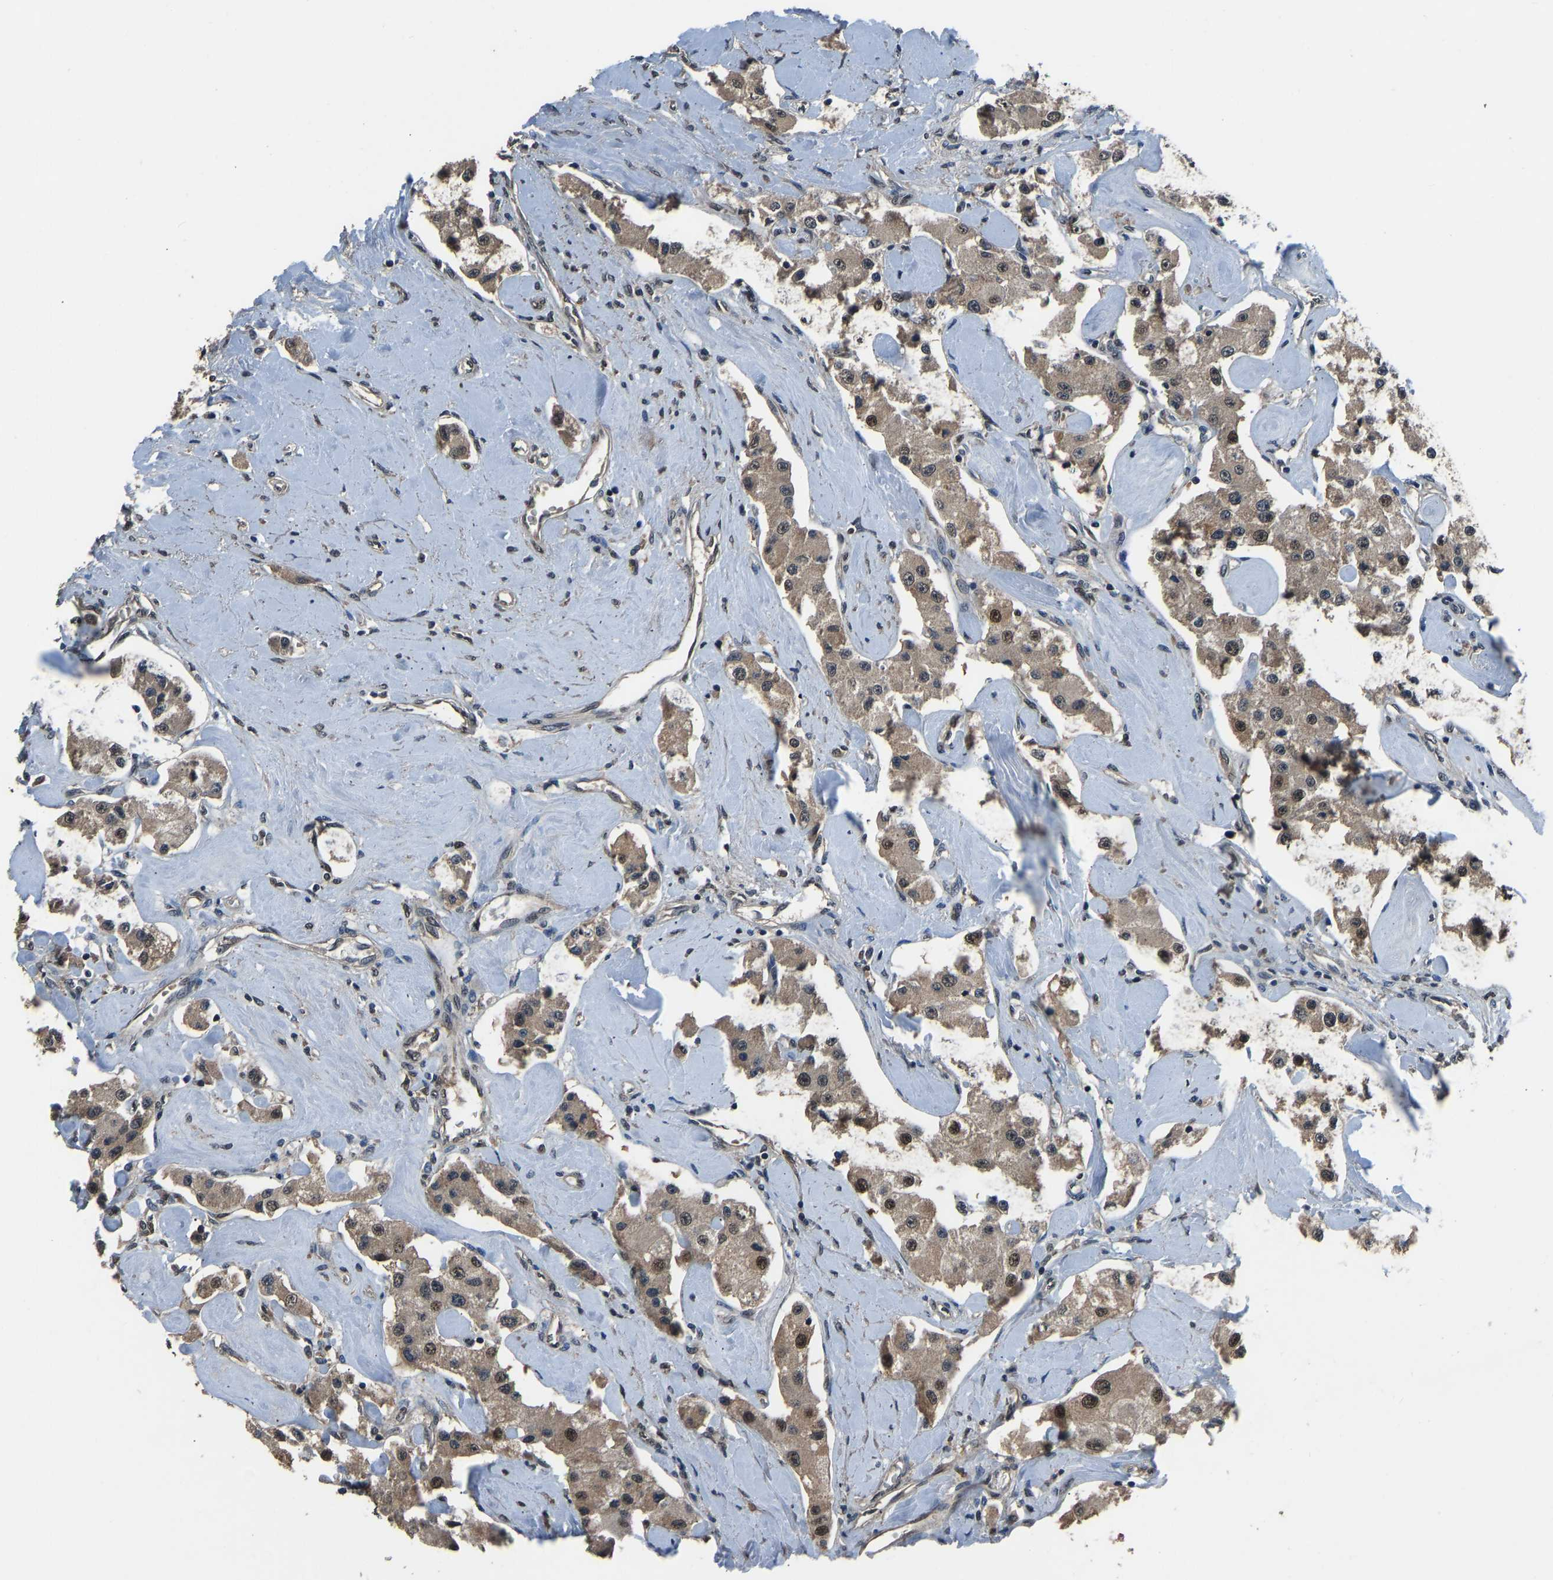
{"staining": {"intensity": "moderate", "quantity": ">75%", "location": "cytoplasmic/membranous,nuclear"}, "tissue": "carcinoid", "cell_type": "Tumor cells", "image_type": "cancer", "snomed": [{"axis": "morphology", "description": "Carcinoid, malignant, NOS"}, {"axis": "topography", "description": "Pancreas"}], "caption": "Immunohistochemical staining of carcinoid (malignant) exhibits medium levels of moderate cytoplasmic/membranous and nuclear staining in about >75% of tumor cells. The staining was performed using DAB (3,3'-diaminobenzidine), with brown indicating positive protein expression. Nuclei are stained blue with hematoxylin.", "gene": "TOX4", "patient": {"sex": "male", "age": 41}}